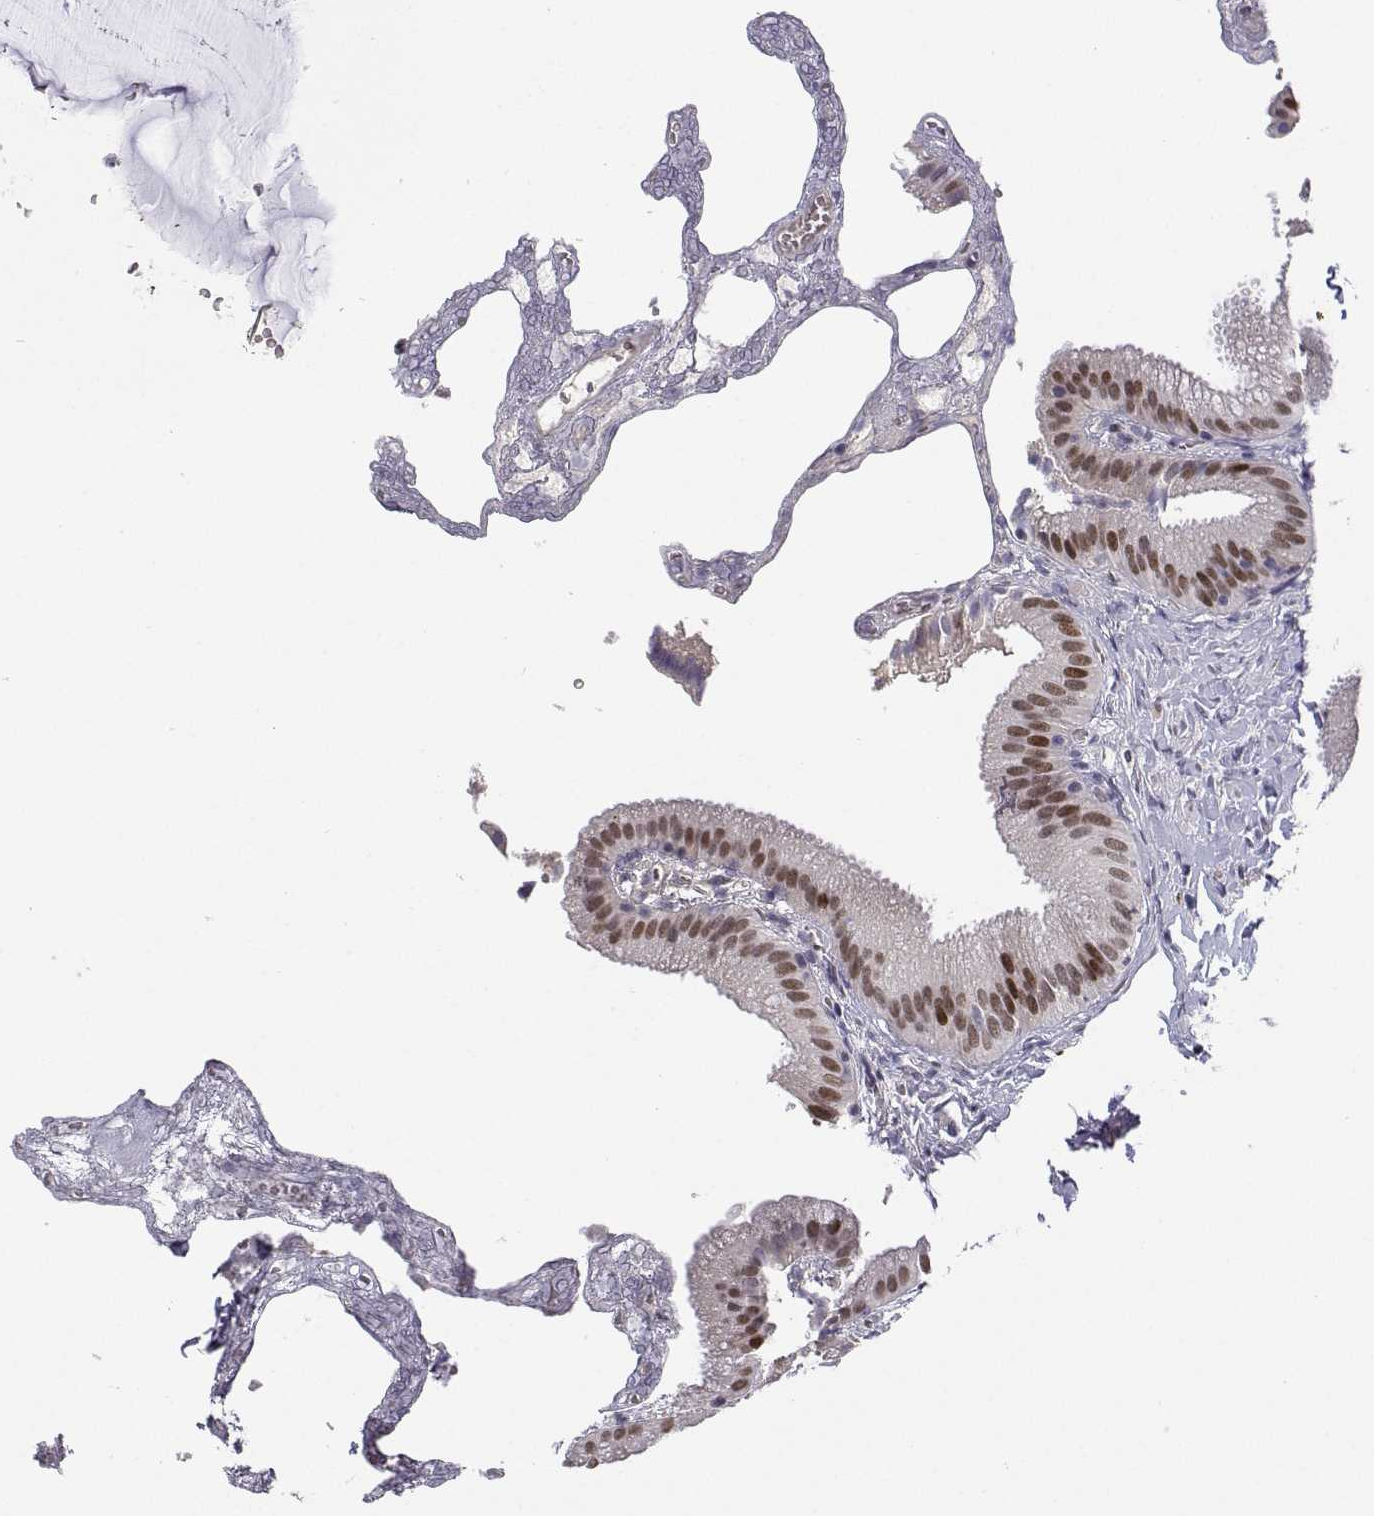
{"staining": {"intensity": "moderate", "quantity": ">75%", "location": "cytoplasmic/membranous,nuclear"}, "tissue": "gallbladder", "cell_type": "Glandular cells", "image_type": "normal", "snomed": [{"axis": "morphology", "description": "Normal tissue, NOS"}, {"axis": "topography", "description": "Gallbladder"}], "caption": "The micrograph reveals immunohistochemical staining of unremarkable gallbladder. There is moderate cytoplasmic/membranous,nuclear staining is present in about >75% of glandular cells.", "gene": "PHGDH", "patient": {"sex": "female", "age": 63}}